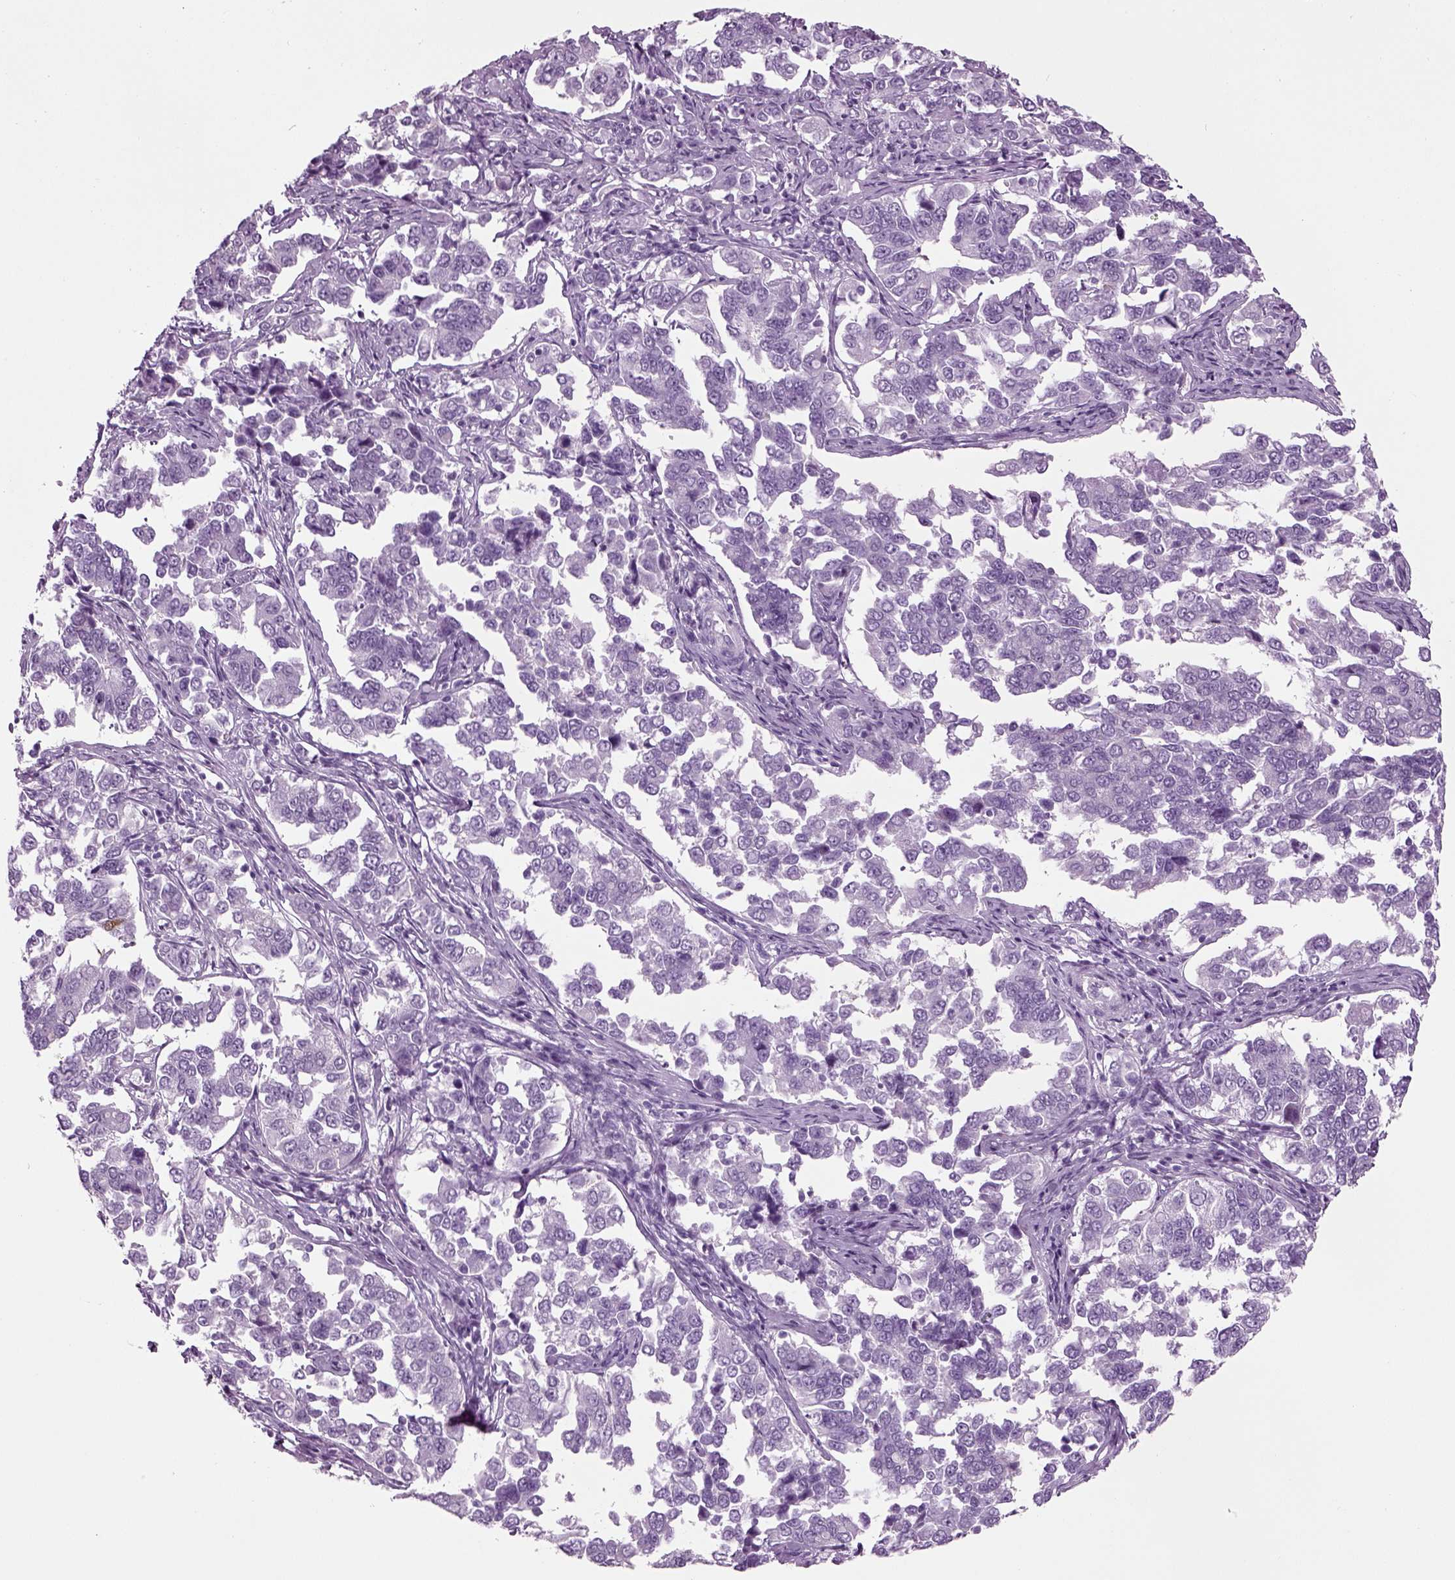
{"staining": {"intensity": "negative", "quantity": "none", "location": "none"}, "tissue": "endometrial cancer", "cell_type": "Tumor cells", "image_type": "cancer", "snomed": [{"axis": "morphology", "description": "Adenocarcinoma, NOS"}, {"axis": "topography", "description": "Endometrium"}], "caption": "Immunohistochemistry micrograph of human endometrial cancer (adenocarcinoma) stained for a protein (brown), which displays no staining in tumor cells.", "gene": "CRABP1", "patient": {"sex": "female", "age": 43}}